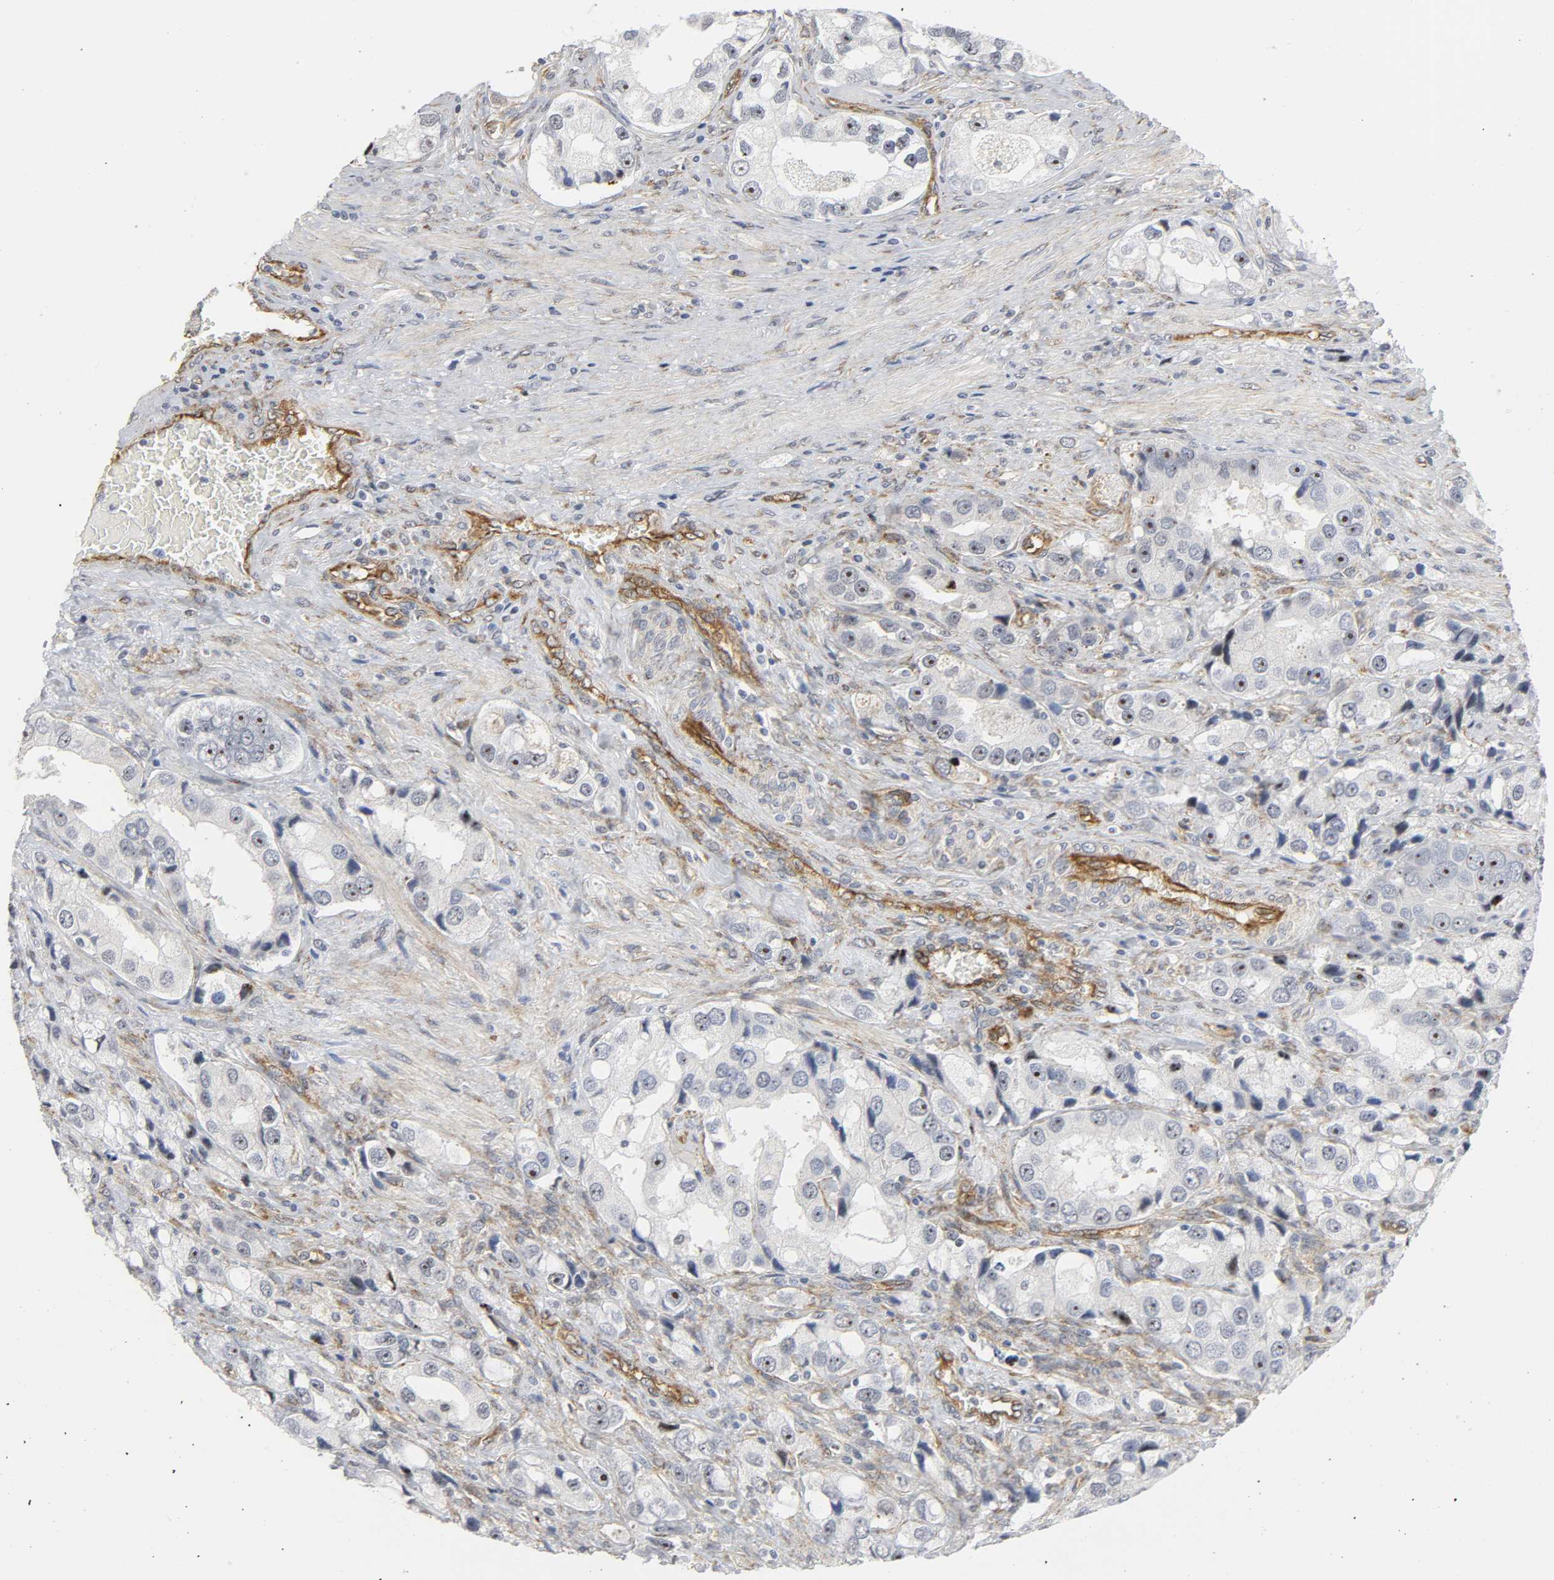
{"staining": {"intensity": "negative", "quantity": "none", "location": "none"}, "tissue": "prostate cancer", "cell_type": "Tumor cells", "image_type": "cancer", "snomed": [{"axis": "morphology", "description": "Adenocarcinoma, High grade"}, {"axis": "topography", "description": "Prostate"}], "caption": "High magnification brightfield microscopy of prostate cancer (adenocarcinoma (high-grade)) stained with DAB (brown) and counterstained with hematoxylin (blue): tumor cells show no significant staining.", "gene": "DOCK1", "patient": {"sex": "male", "age": 63}}